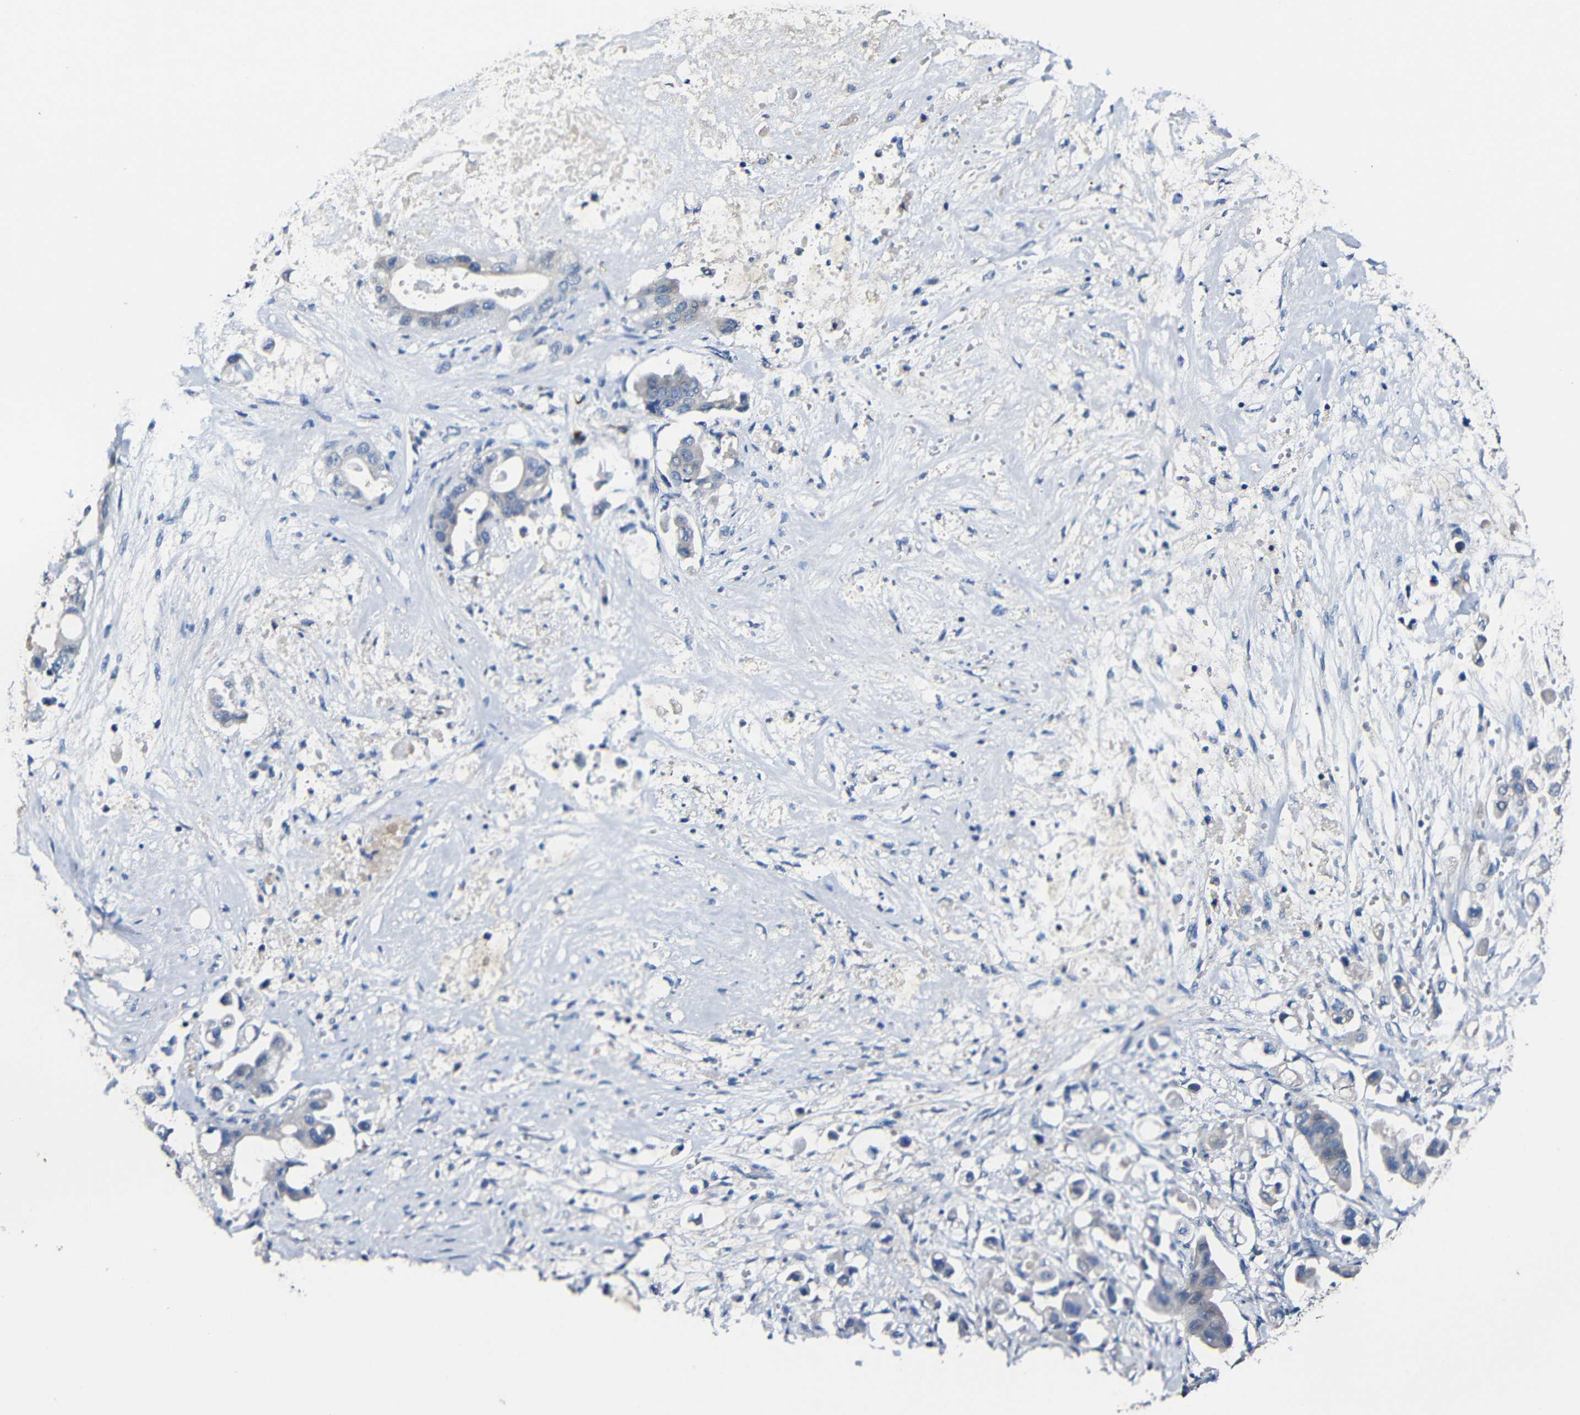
{"staining": {"intensity": "negative", "quantity": "none", "location": "none"}, "tissue": "stomach cancer", "cell_type": "Tumor cells", "image_type": "cancer", "snomed": [{"axis": "morphology", "description": "Adenocarcinoma, NOS"}, {"axis": "topography", "description": "Stomach"}], "caption": "DAB (3,3'-diaminobenzidine) immunohistochemical staining of stomach cancer exhibits no significant expression in tumor cells.", "gene": "ACKR2", "patient": {"sex": "male", "age": 62}}